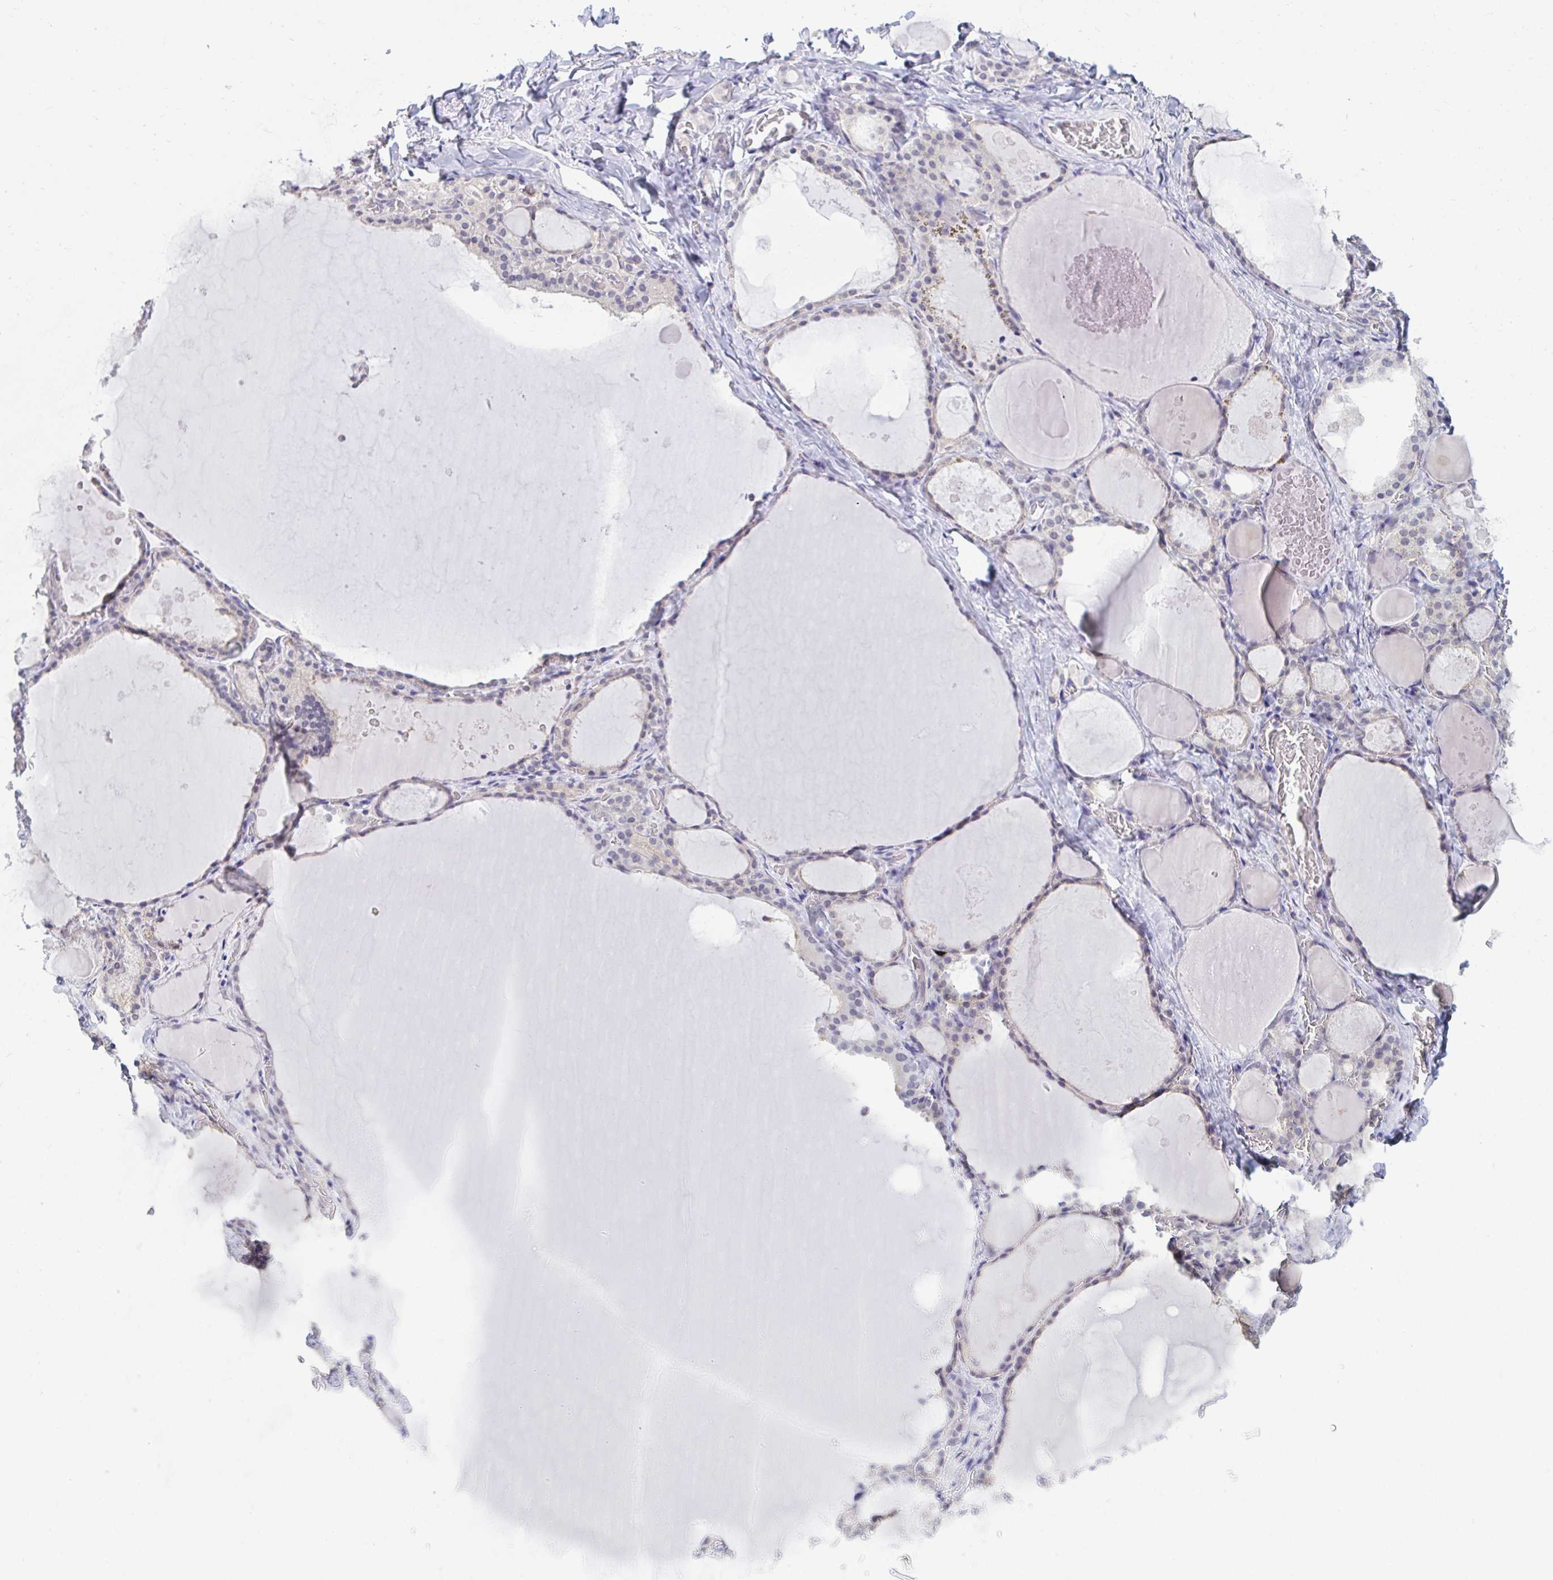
{"staining": {"intensity": "negative", "quantity": "none", "location": "none"}, "tissue": "thyroid gland", "cell_type": "Glandular cells", "image_type": "normal", "snomed": [{"axis": "morphology", "description": "Normal tissue, NOS"}, {"axis": "topography", "description": "Thyroid gland"}], "caption": "Histopathology image shows no significant protein expression in glandular cells of normal thyroid gland.", "gene": "CSE1L", "patient": {"sex": "male", "age": 56}}